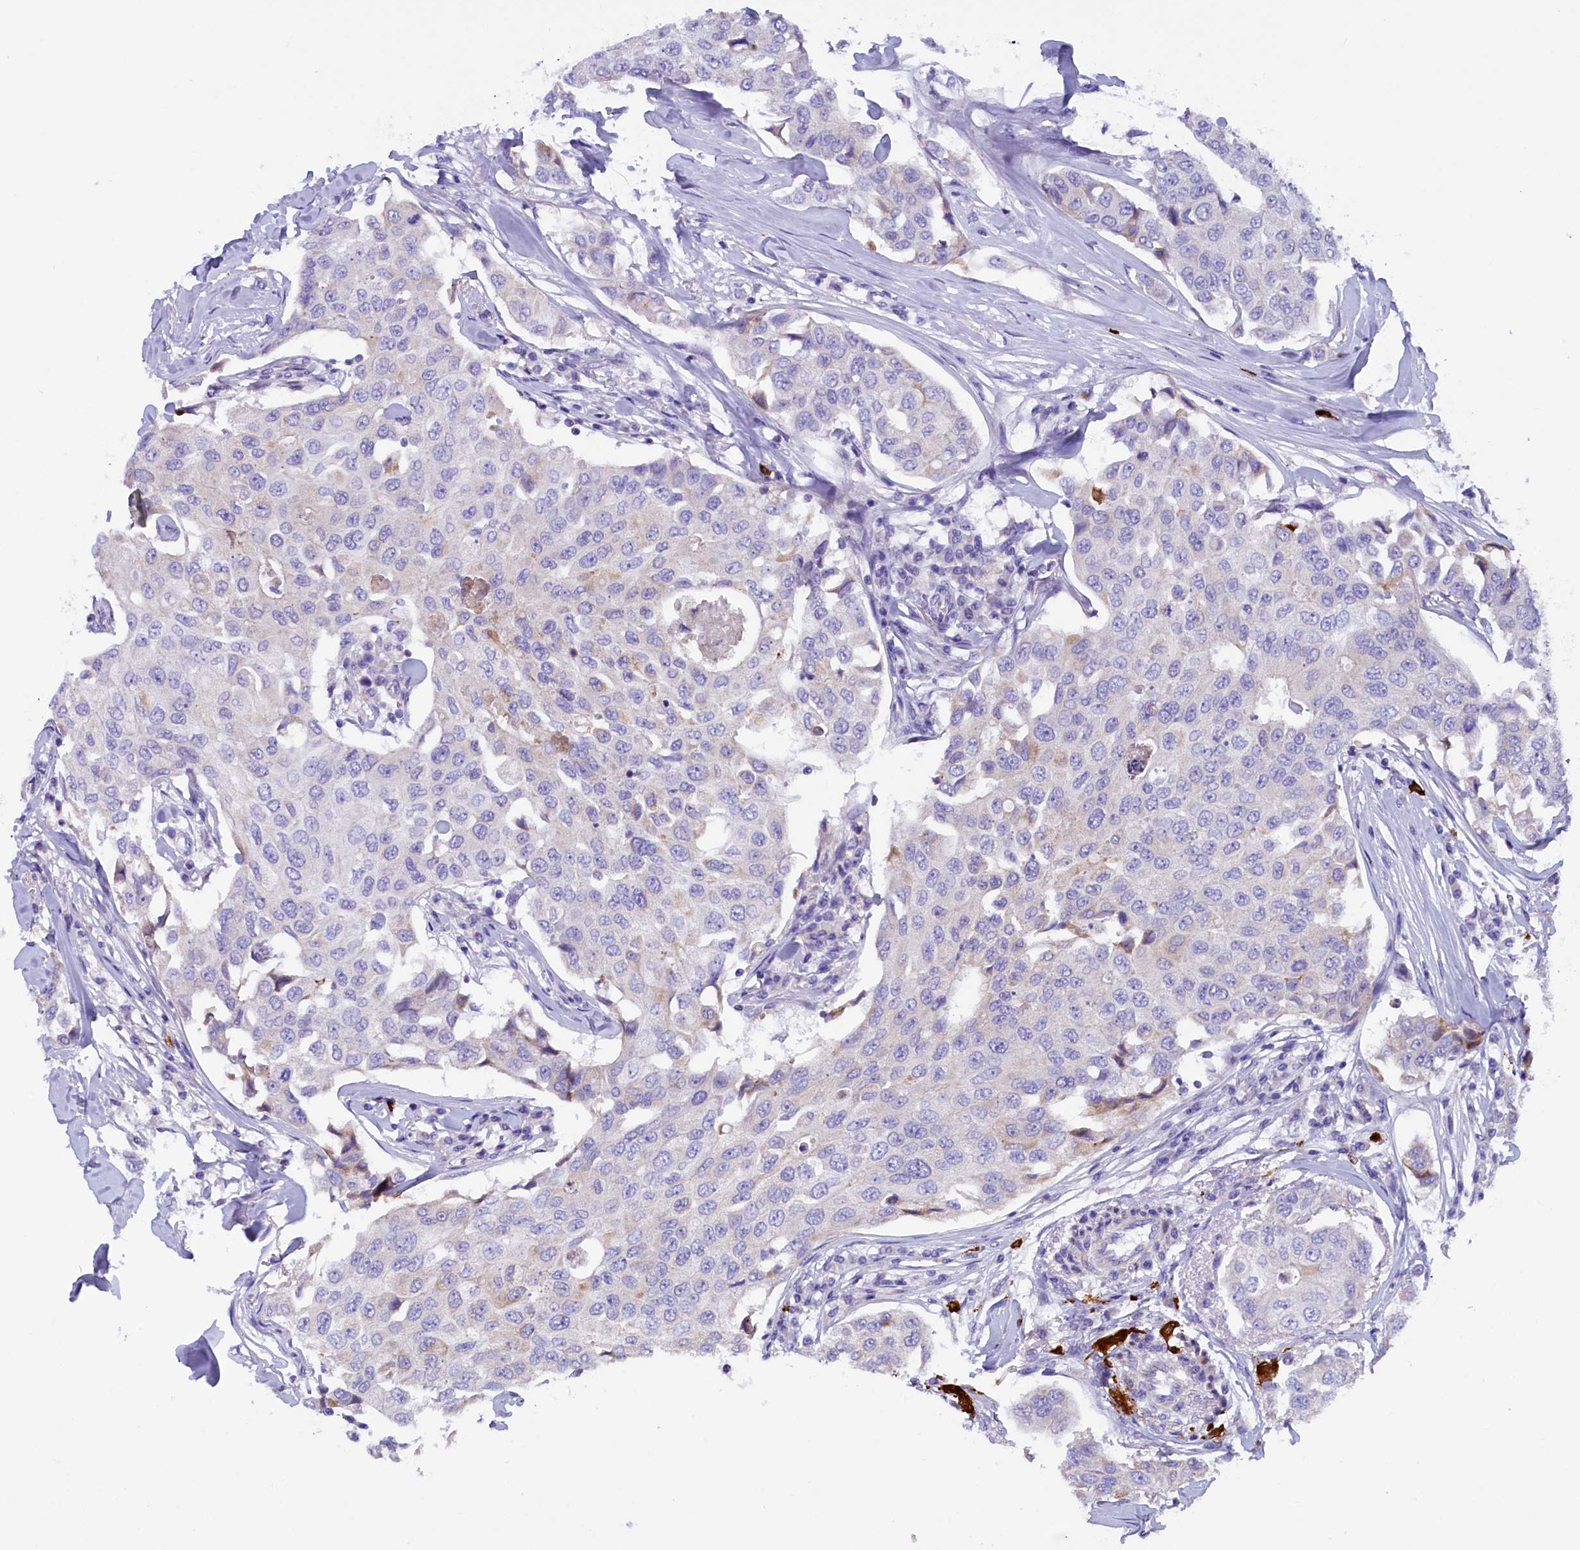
{"staining": {"intensity": "negative", "quantity": "none", "location": "none"}, "tissue": "breast cancer", "cell_type": "Tumor cells", "image_type": "cancer", "snomed": [{"axis": "morphology", "description": "Duct carcinoma"}, {"axis": "topography", "description": "Breast"}], "caption": "Immunohistochemistry image of breast cancer stained for a protein (brown), which shows no staining in tumor cells.", "gene": "RTTN", "patient": {"sex": "female", "age": 80}}